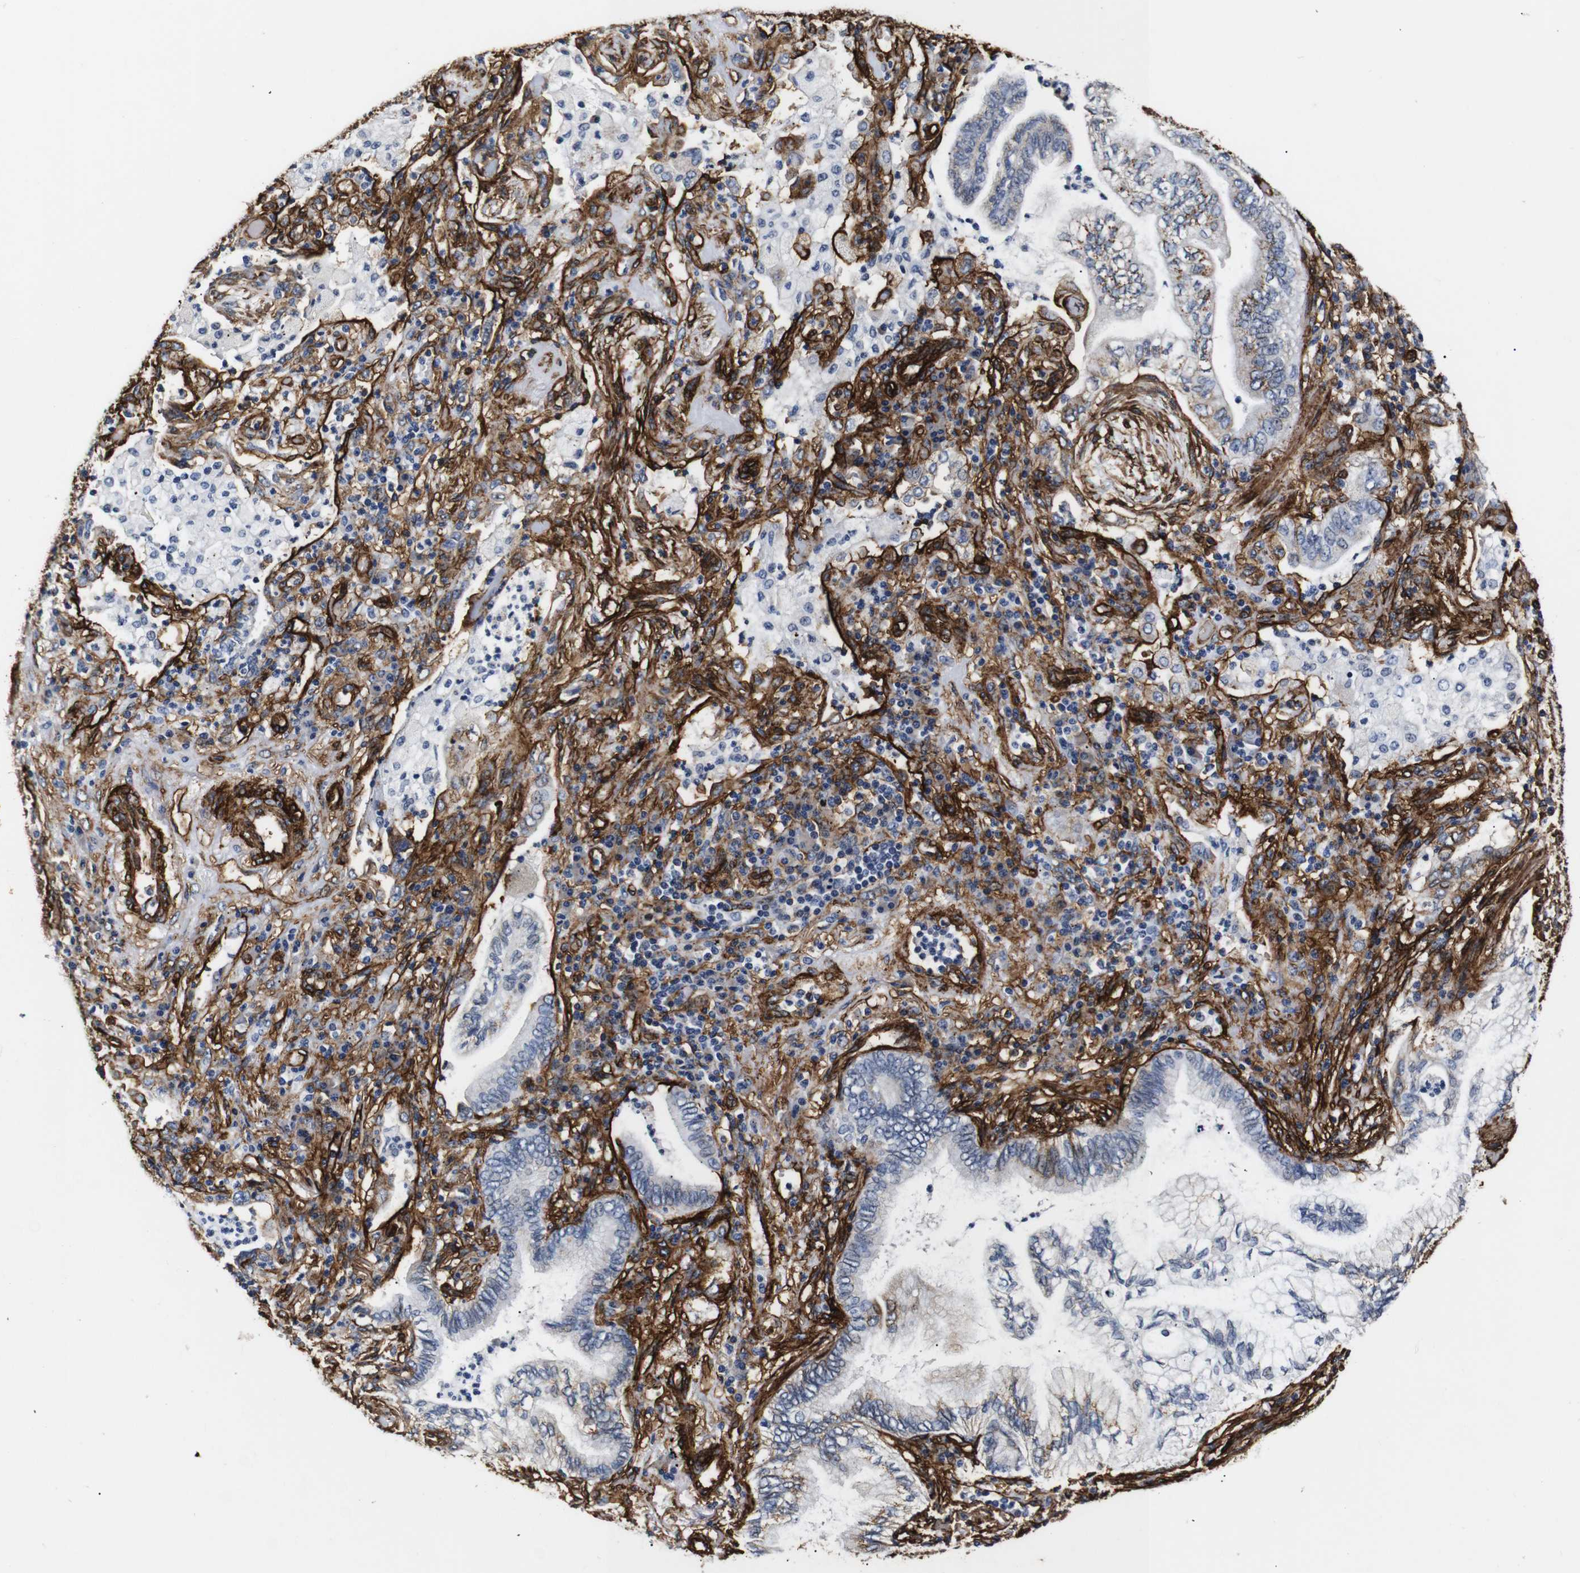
{"staining": {"intensity": "moderate", "quantity": "<25%", "location": "cytoplasmic/membranous"}, "tissue": "lung cancer", "cell_type": "Tumor cells", "image_type": "cancer", "snomed": [{"axis": "morphology", "description": "Normal tissue, NOS"}, {"axis": "morphology", "description": "Adenocarcinoma, NOS"}, {"axis": "topography", "description": "Bronchus"}, {"axis": "topography", "description": "Lung"}], "caption": "Lung adenocarcinoma stained with a brown dye shows moderate cytoplasmic/membranous positive staining in approximately <25% of tumor cells.", "gene": "CAV2", "patient": {"sex": "female", "age": 70}}